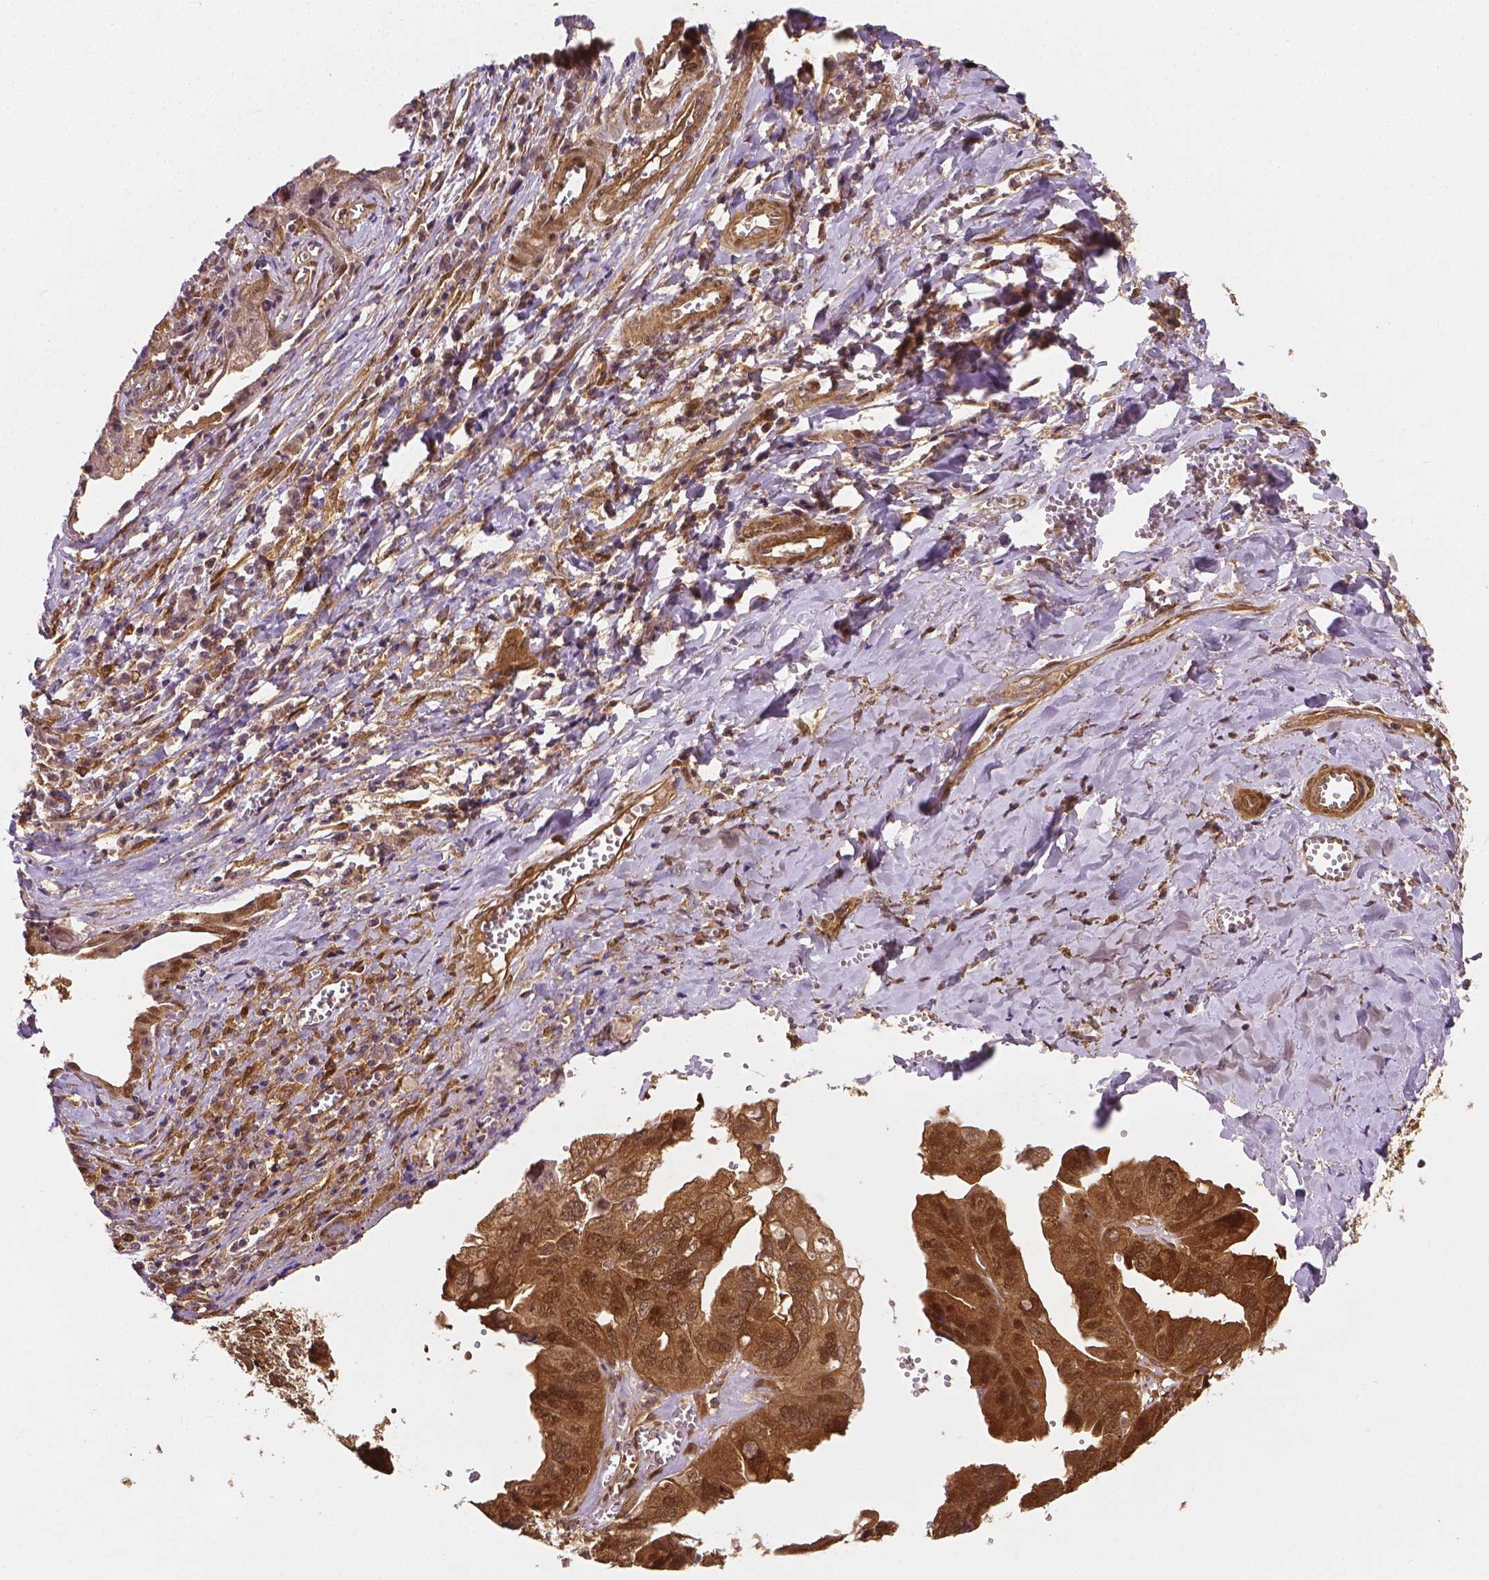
{"staining": {"intensity": "moderate", "quantity": ">75%", "location": "cytoplasmic/membranous,nuclear"}, "tissue": "ovarian cancer", "cell_type": "Tumor cells", "image_type": "cancer", "snomed": [{"axis": "morphology", "description": "Cystadenocarcinoma, serous, NOS"}, {"axis": "topography", "description": "Ovary"}], "caption": "An IHC photomicrograph of tumor tissue is shown. Protein staining in brown shows moderate cytoplasmic/membranous and nuclear positivity in ovarian serous cystadenocarcinoma within tumor cells.", "gene": "YAP1", "patient": {"sex": "female", "age": 79}}